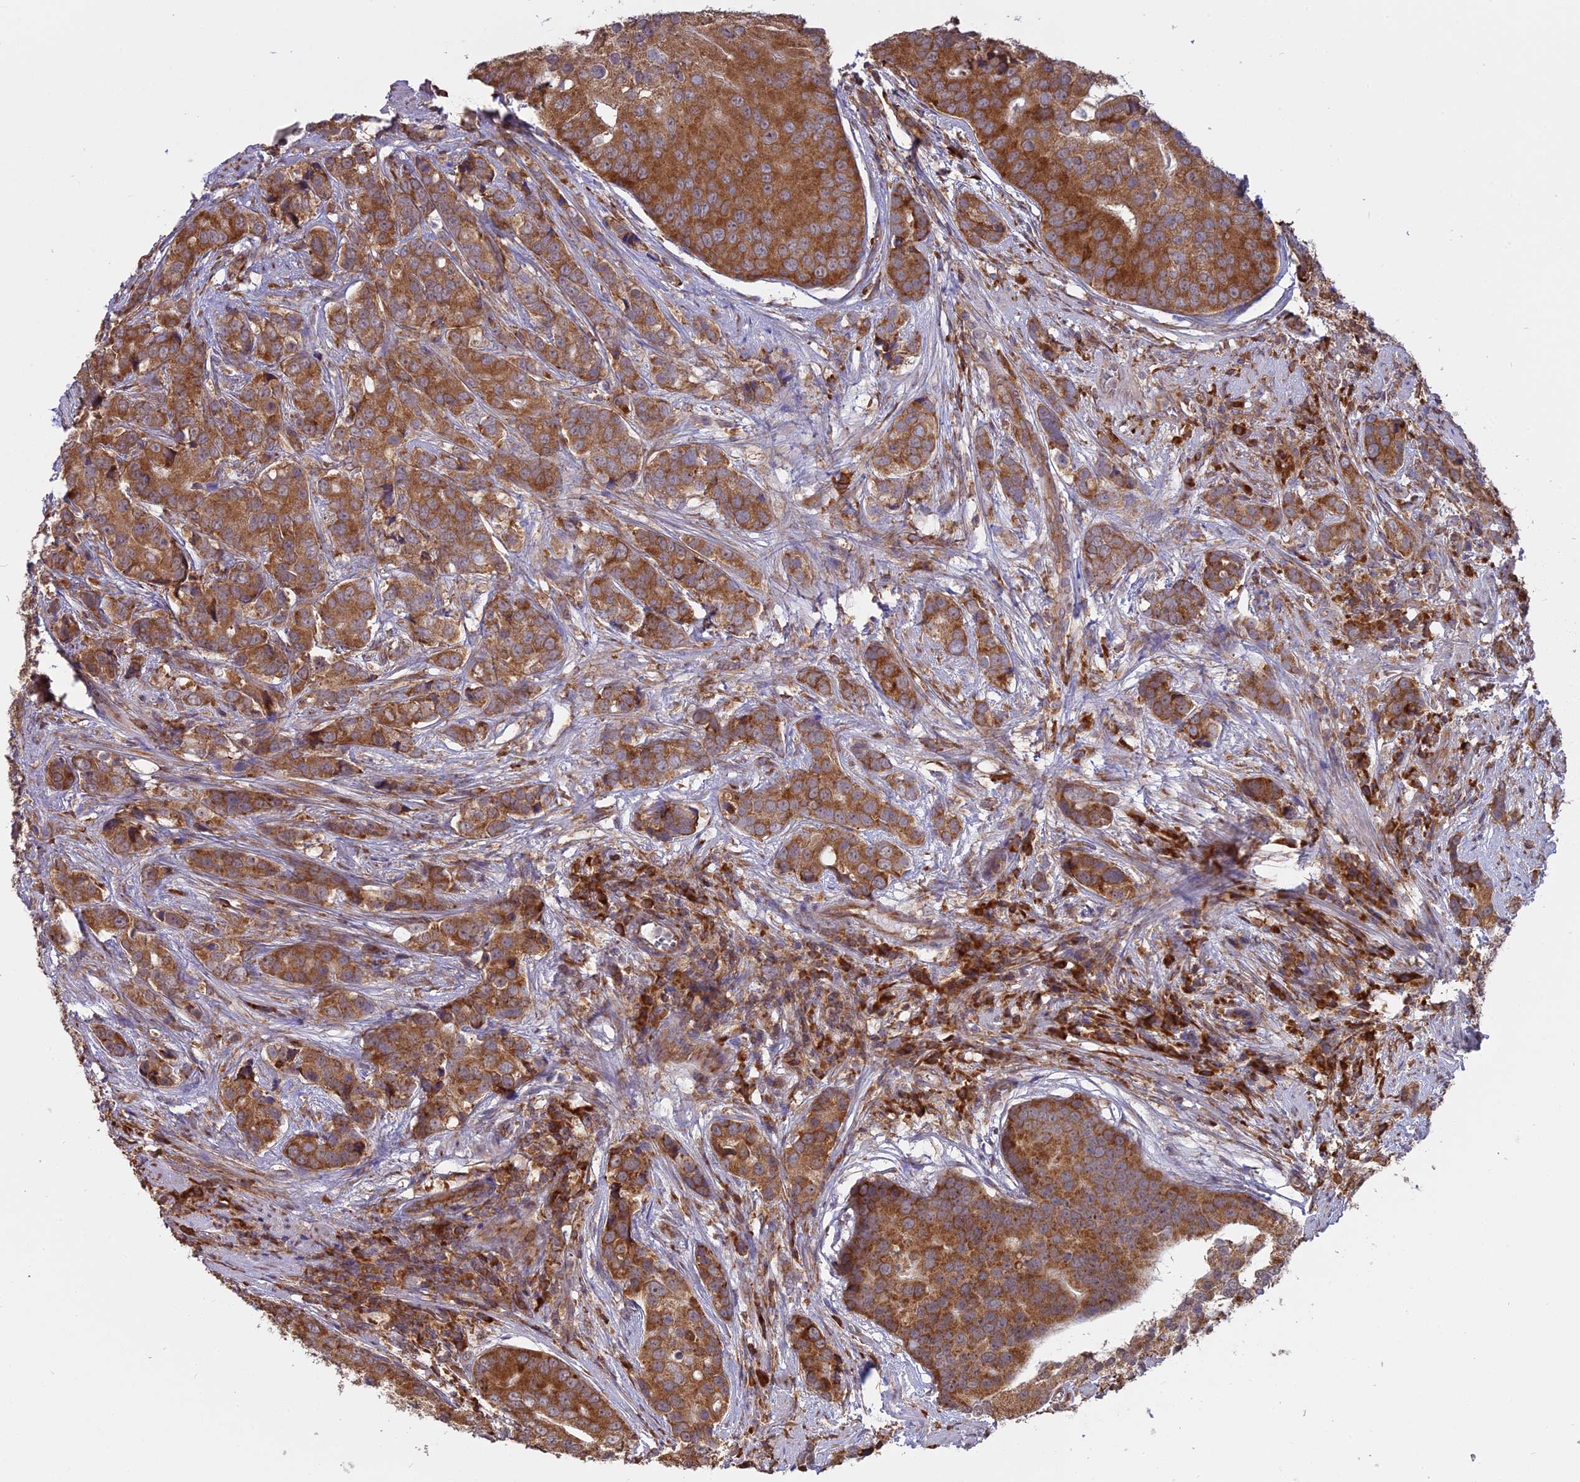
{"staining": {"intensity": "strong", "quantity": ">75%", "location": "cytoplasmic/membranous"}, "tissue": "prostate cancer", "cell_type": "Tumor cells", "image_type": "cancer", "snomed": [{"axis": "morphology", "description": "Adenocarcinoma, High grade"}, {"axis": "topography", "description": "Prostate"}], "caption": "High-grade adenocarcinoma (prostate) tissue shows strong cytoplasmic/membranous staining in about >75% of tumor cells", "gene": "RPL26", "patient": {"sex": "male", "age": 62}}